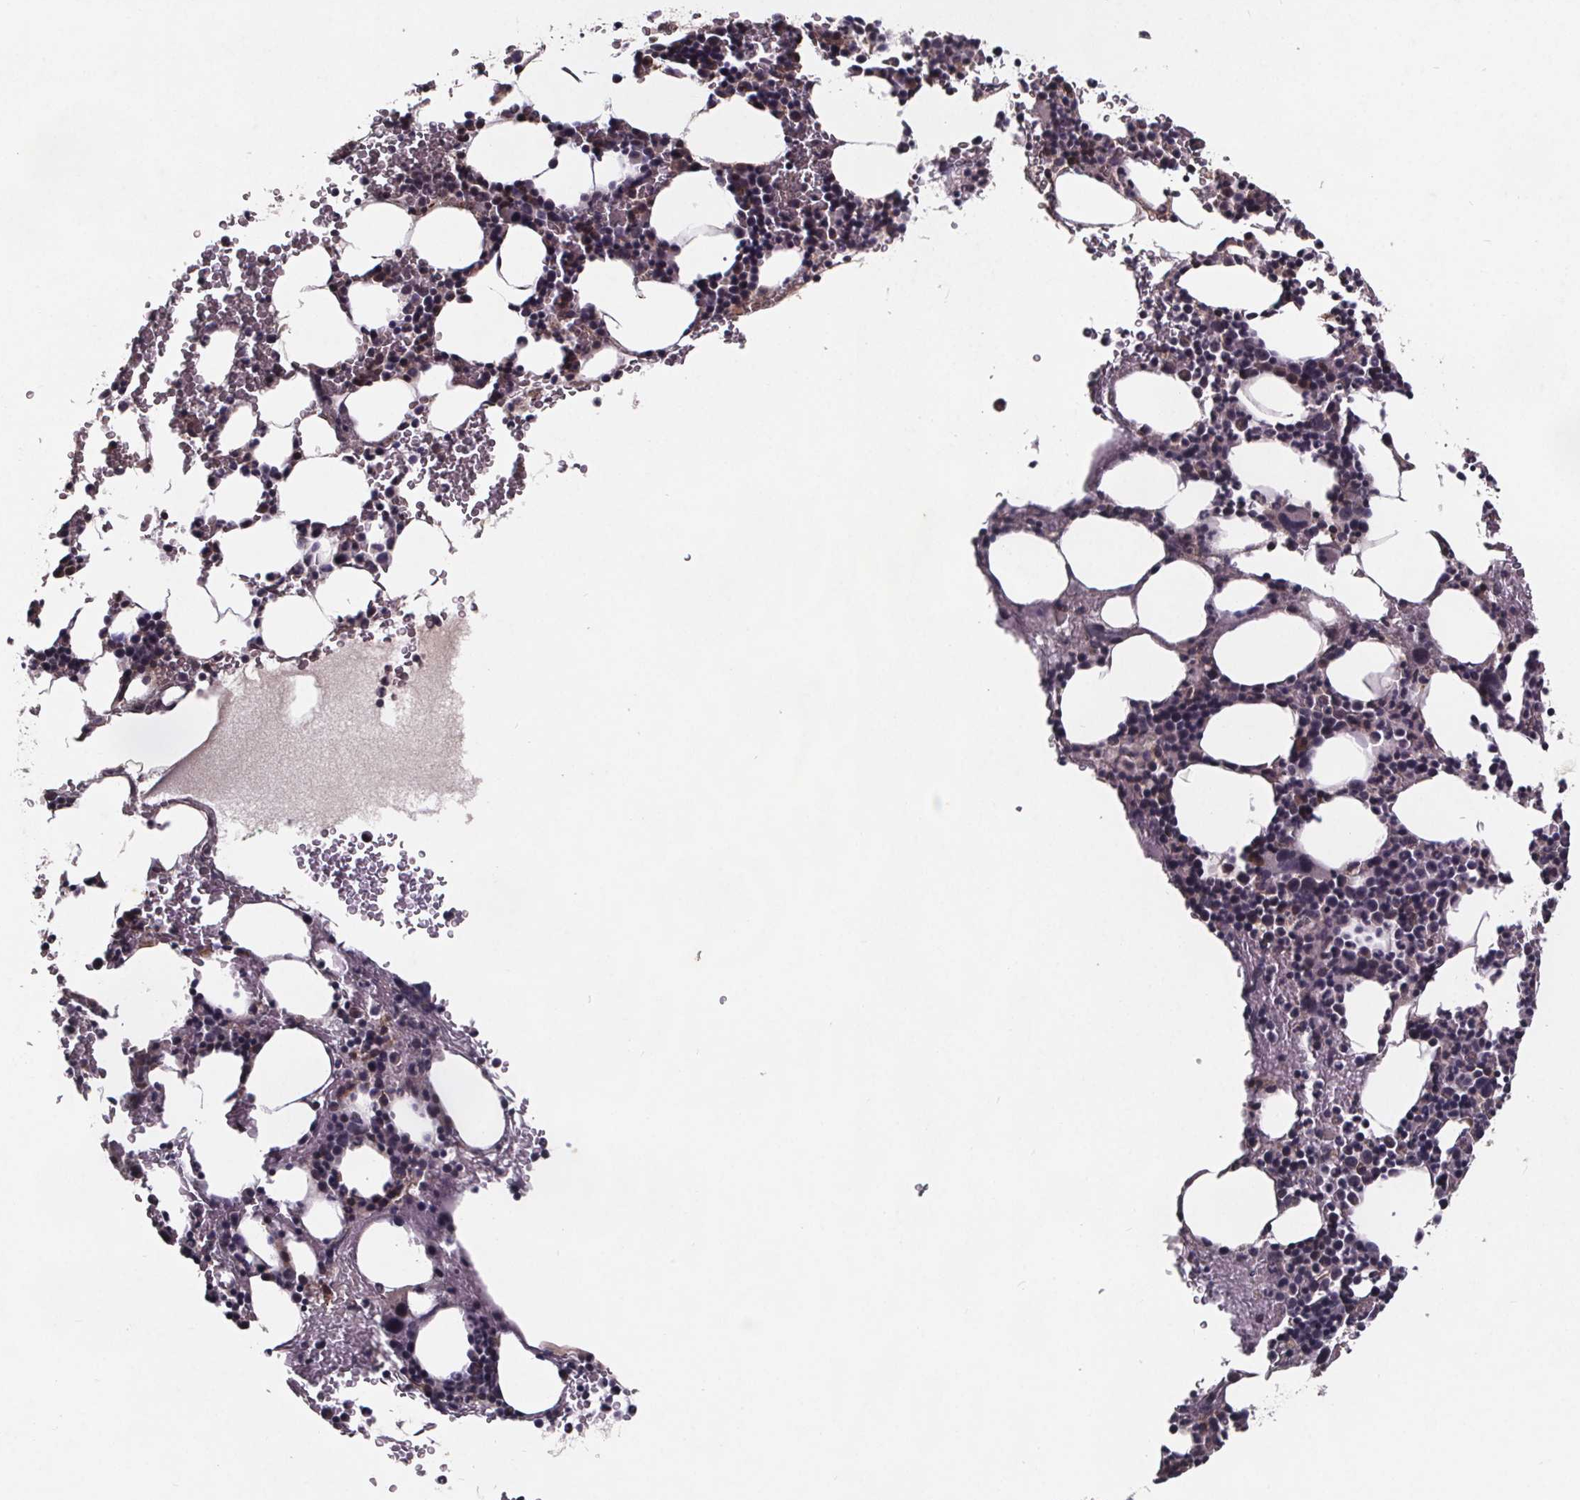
{"staining": {"intensity": "negative", "quantity": "none", "location": "none"}, "tissue": "bone marrow", "cell_type": "Hematopoietic cells", "image_type": "normal", "snomed": [{"axis": "morphology", "description": "Normal tissue, NOS"}, {"axis": "topography", "description": "Bone marrow"}], "caption": "The IHC micrograph has no significant expression in hematopoietic cells of bone marrow. (Brightfield microscopy of DAB (3,3'-diaminobenzidine) IHC at high magnification).", "gene": "FASTKD3", "patient": {"sex": "male", "age": 82}}